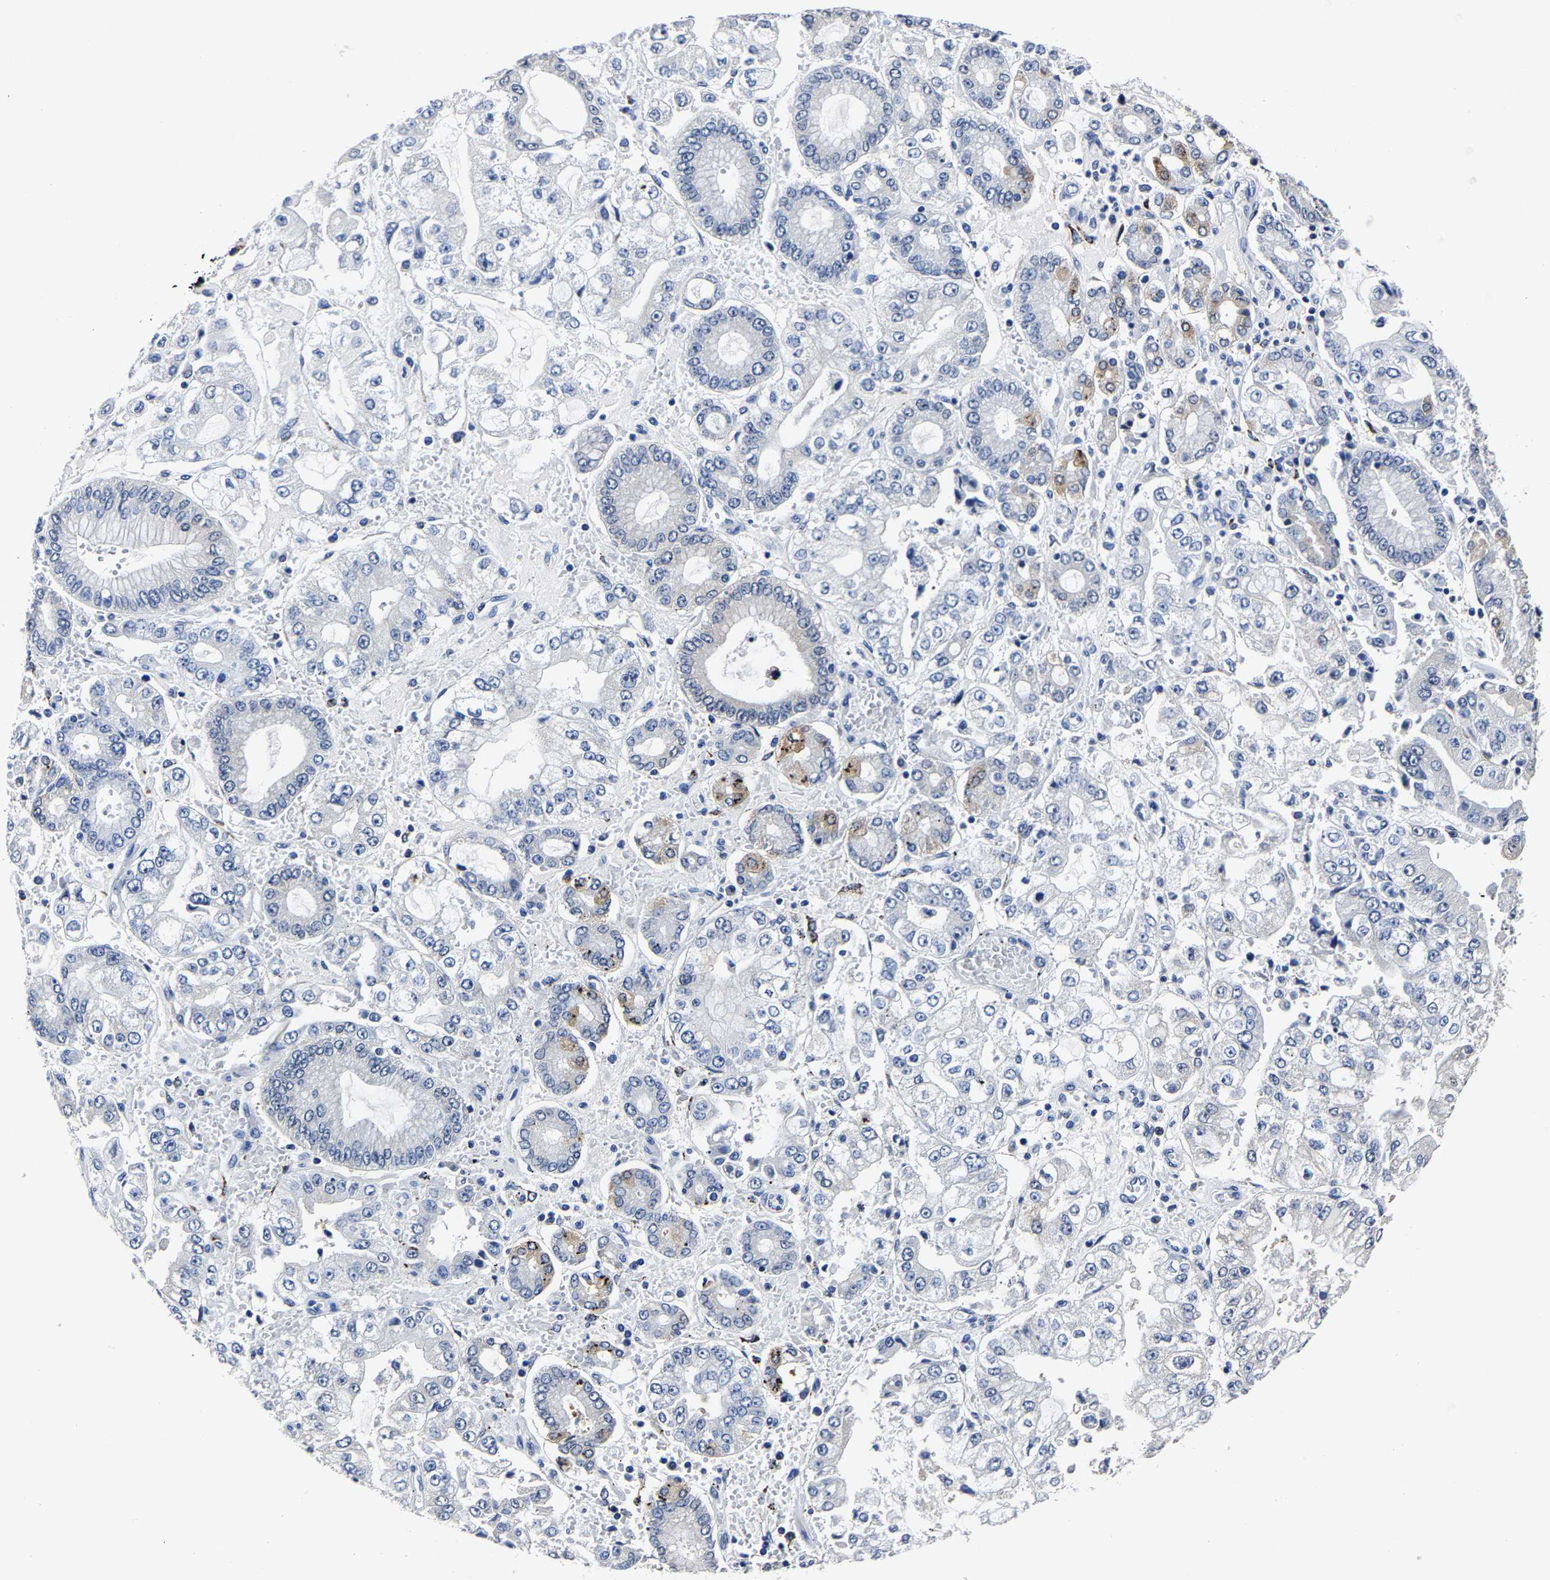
{"staining": {"intensity": "negative", "quantity": "none", "location": "none"}, "tissue": "stomach cancer", "cell_type": "Tumor cells", "image_type": "cancer", "snomed": [{"axis": "morphology", "description": "Adenocarcinoma, NOS"}, {"axis": "topography", "description": "Stomach"}], "caption": "High magnification brightfield microscopy of stomach cancer stained with DAB (brown) and counterstained with hematoxylin (blue): tumor cells show no significant positivity.", "gene": "PSPH", "patient": {"sex": "male", "age": 76}}